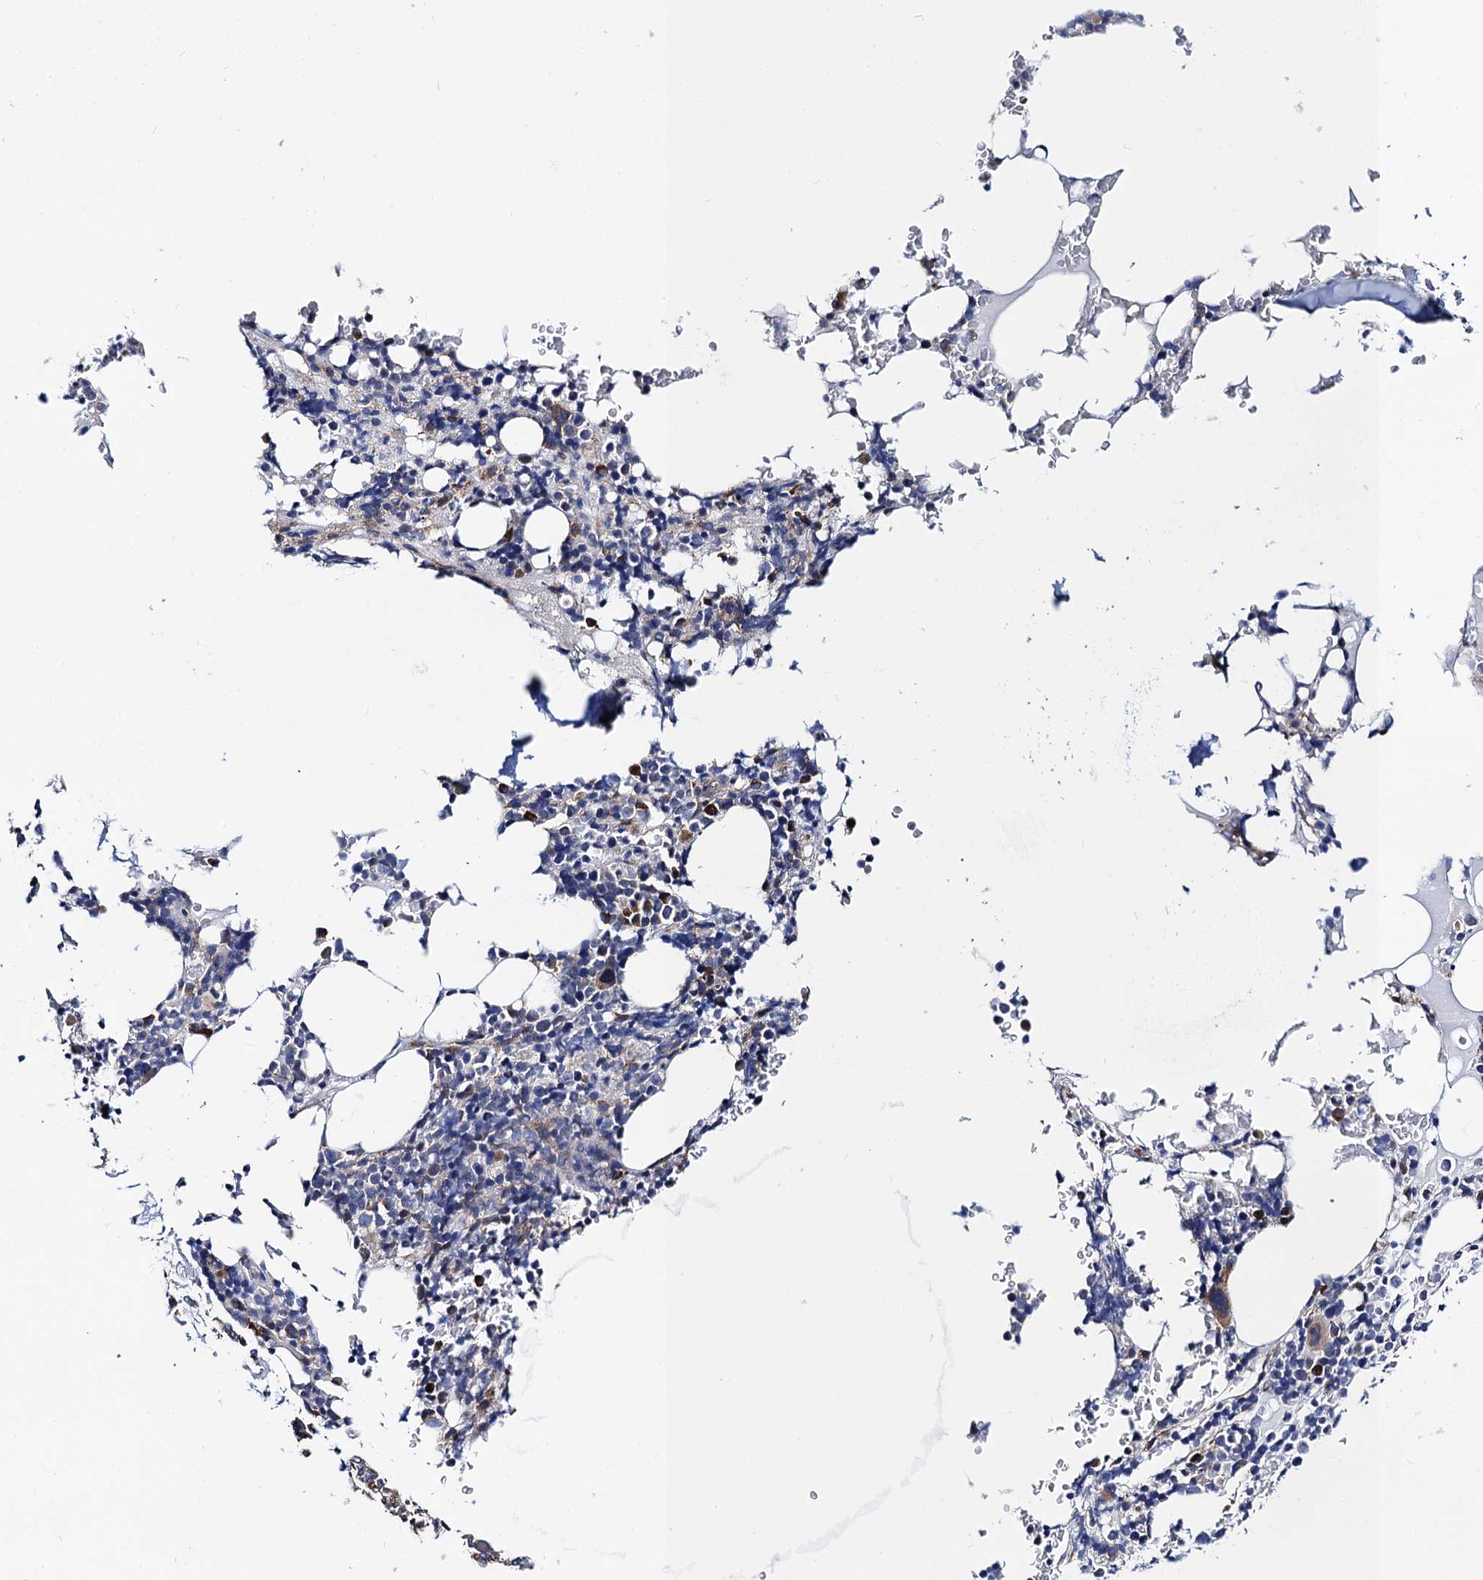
{"staining": {"intensity": "moderate", "quantity": "<25%", "location": "cytoplasmic/membranous"}, "tissue": "bone marrow", "cell_type": "Hematopoietic cells", "image_type": "normal", "snomed": [{"axis": "morphology", "description": "Normal tissue, NOS"}, {"axis": "topography", "description": "Bone marrow"}], "caption": "Immunohistochemistry (IHC) photomicrograph of unremarkable bone marrow: human bone marrow stained using immunohistochemistry displays low levels of moderate protein expression localized specifically in the cytoplasmic/membranous of hematopoietic cells, appearing as a cytoplasmic/membranous brown color.", "gene": "PGLS", "patient": {"sex": "male", "age": 58}}